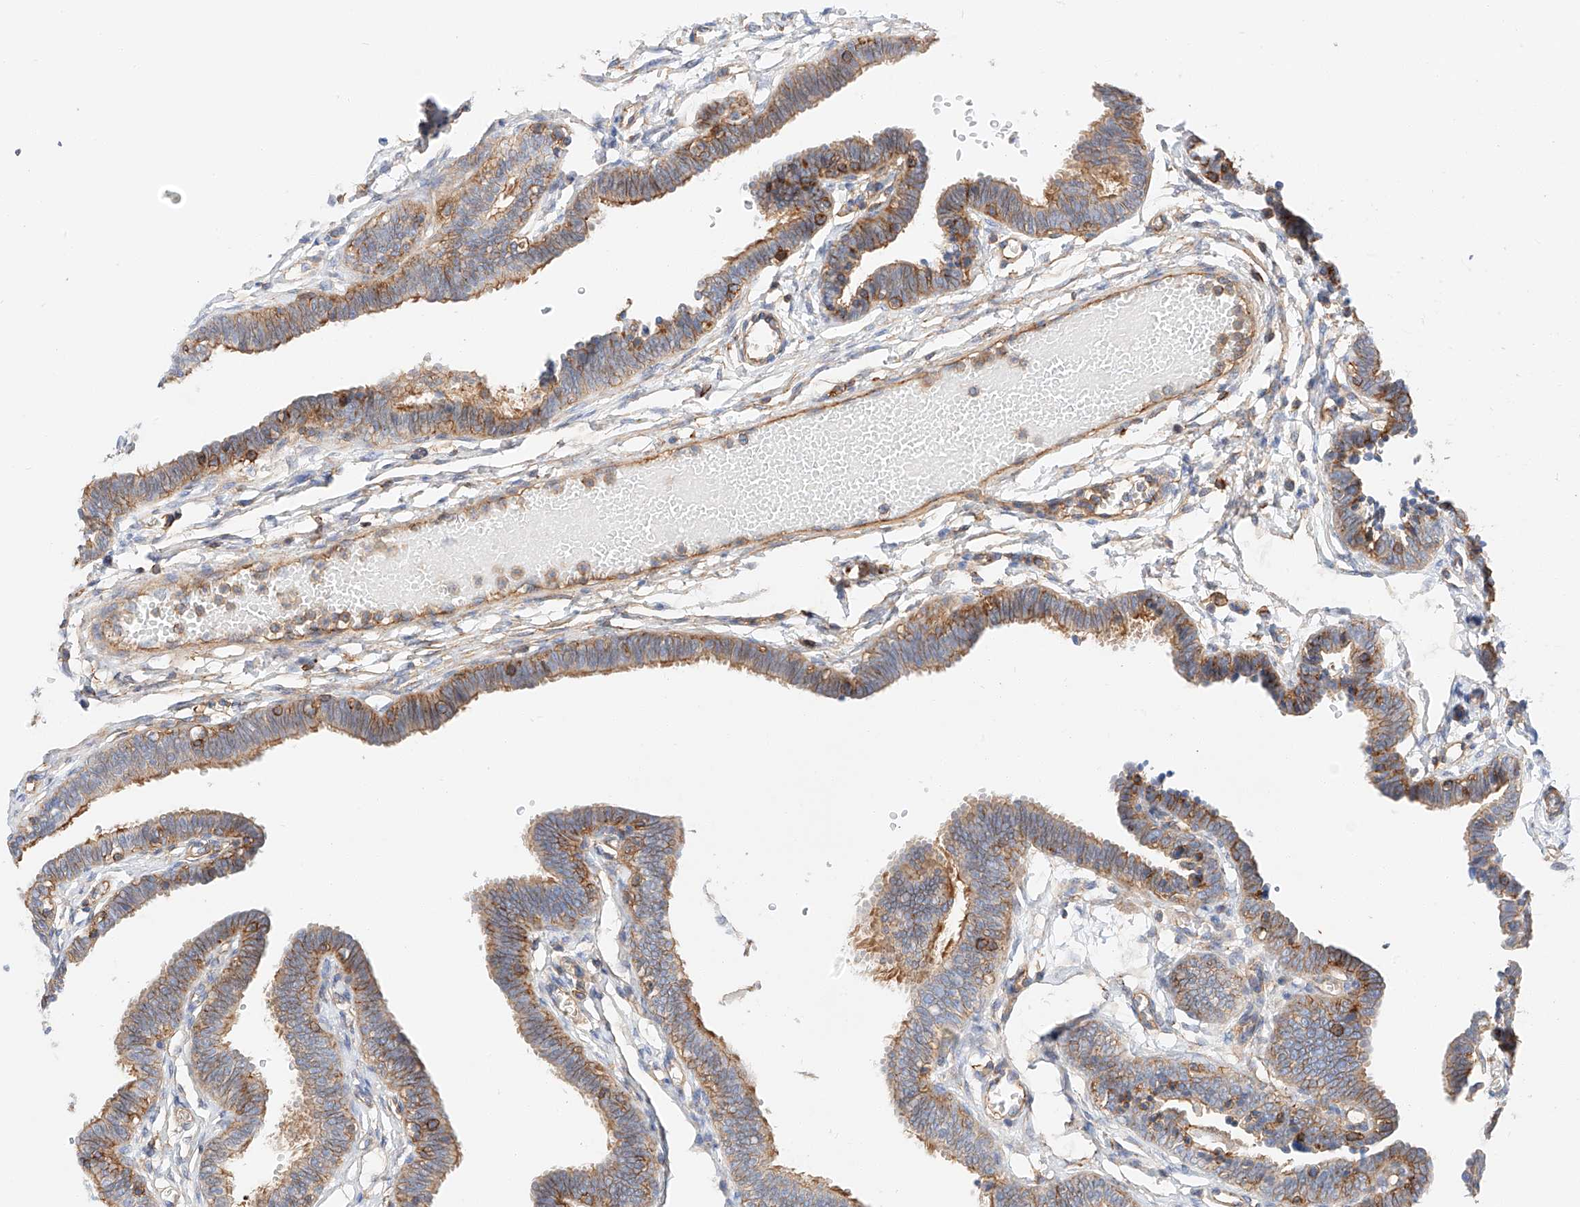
{"staining": {"intensity": "moderate", "quantity": "25%-75%", "location": "cytoplasmic/membranous"}, "tissue": "fallopian tube", "cell_type": "Glandular cells", "image_type": "normal", "snomed": [{"axis": "morphology", "description": "Normal tissue, NOS"}, {"axis": "topography", "description": "Fallopian tube"}, {"axis": "topography", "description": "Ovary"}], "caption": "Immunohistochemistry (IHC) image of normal fallopian tube stained for a protein (brown), which reveals medium levels of moderate cytoplasmic/membranous expression in approximately 25%-75% of glandular cells.", "gene": "ENSG00000259132", "patient": {"sex": "female", "age": 23}}